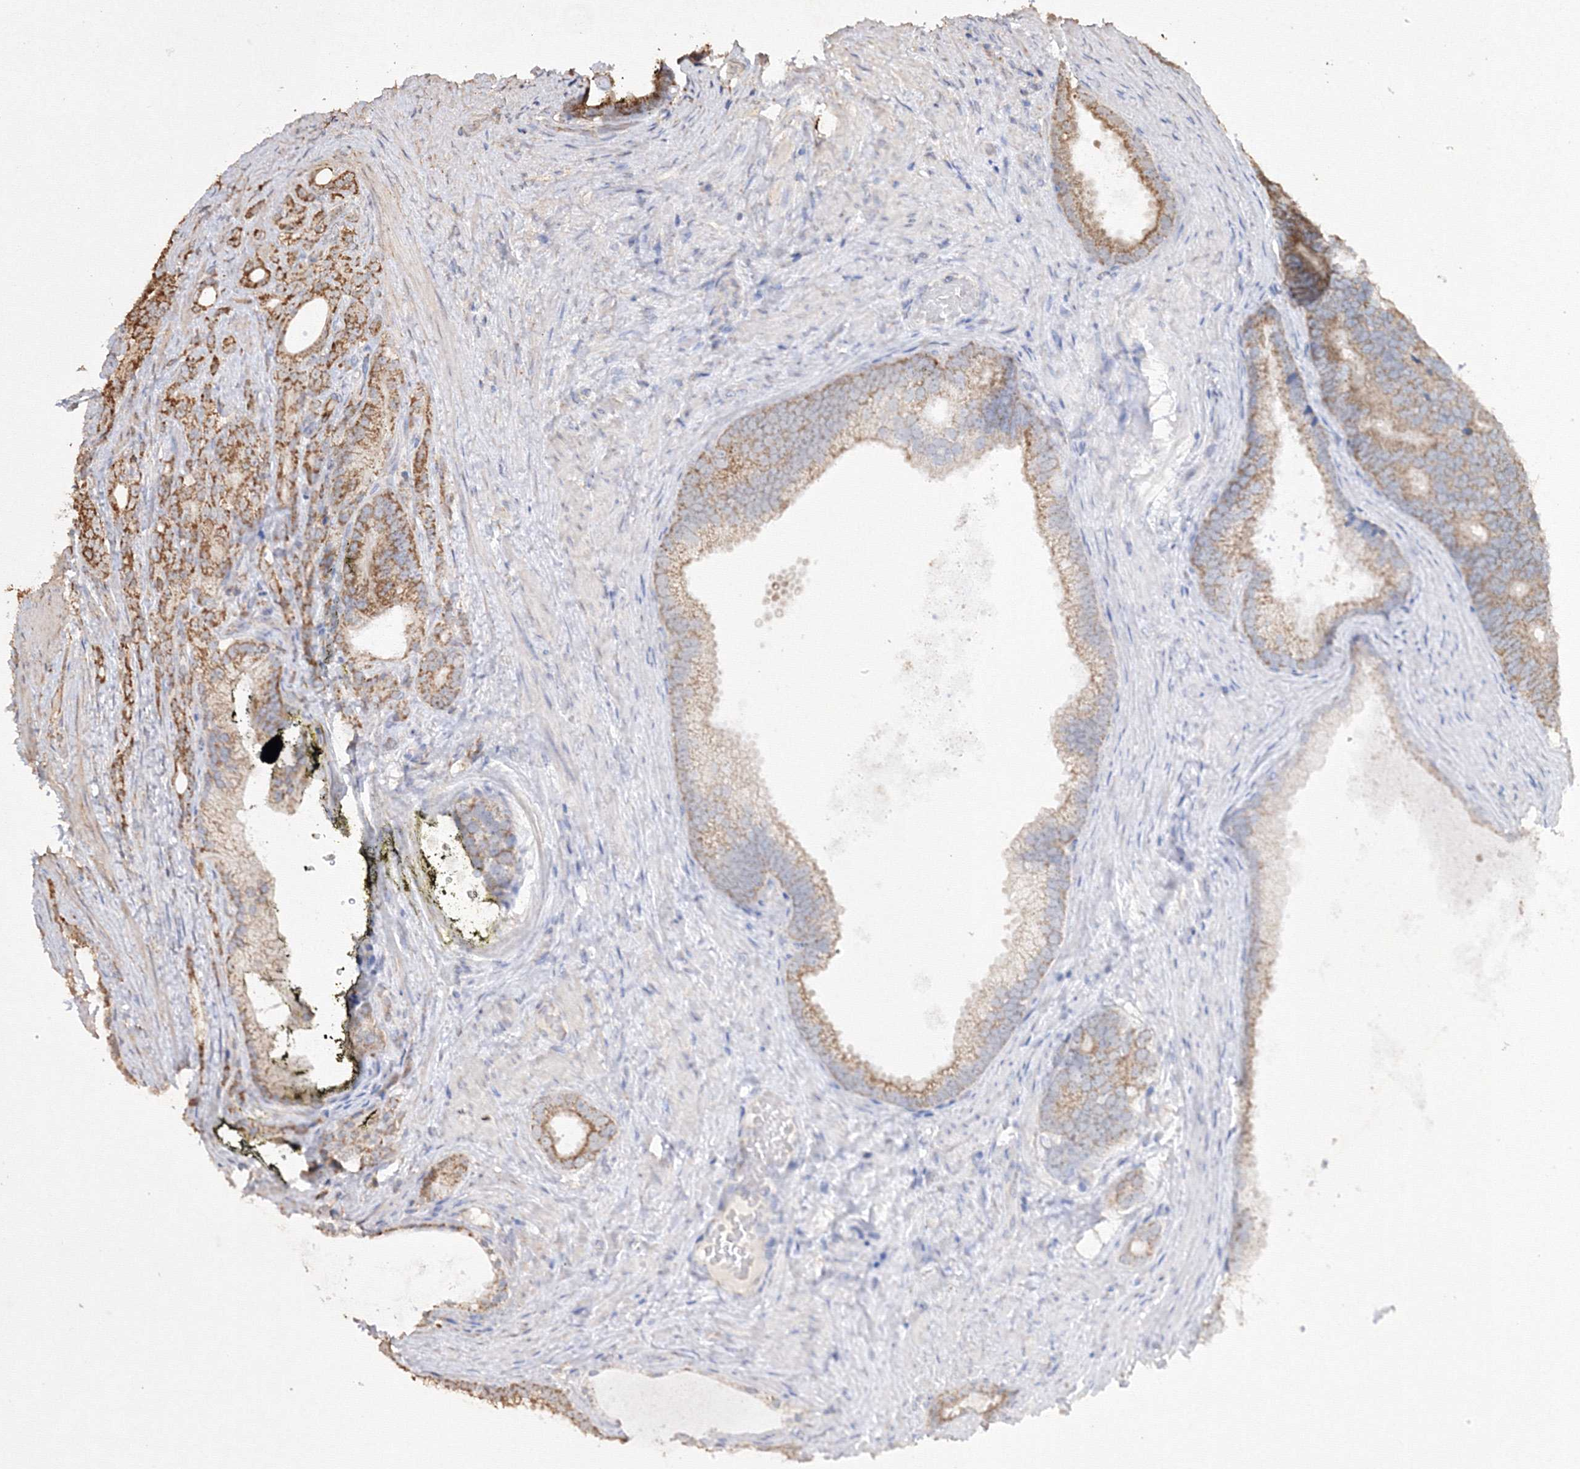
{"staining": {"intensity": "moderate", "quantity": ">75%", "location": "cytoplasmic/membranous"}, "tissue": "prostate cancer", "cell_type": "Tumor cells", "image_type": "cancer", "snomed": [{"axis": "morphology", "description": "Adenocarcinoma, Low grade"}, {"axis": "topography", "description": "Prostate"}], "caption": "Prostate adenocarcinoma (low-grade) stained with a brown dye reveals moderate cytoplasmic/membranous positive positivity in about >75% of tumor cells.", "gene": "GRSF1", "patient": {"sex": "male", "age": 71}}